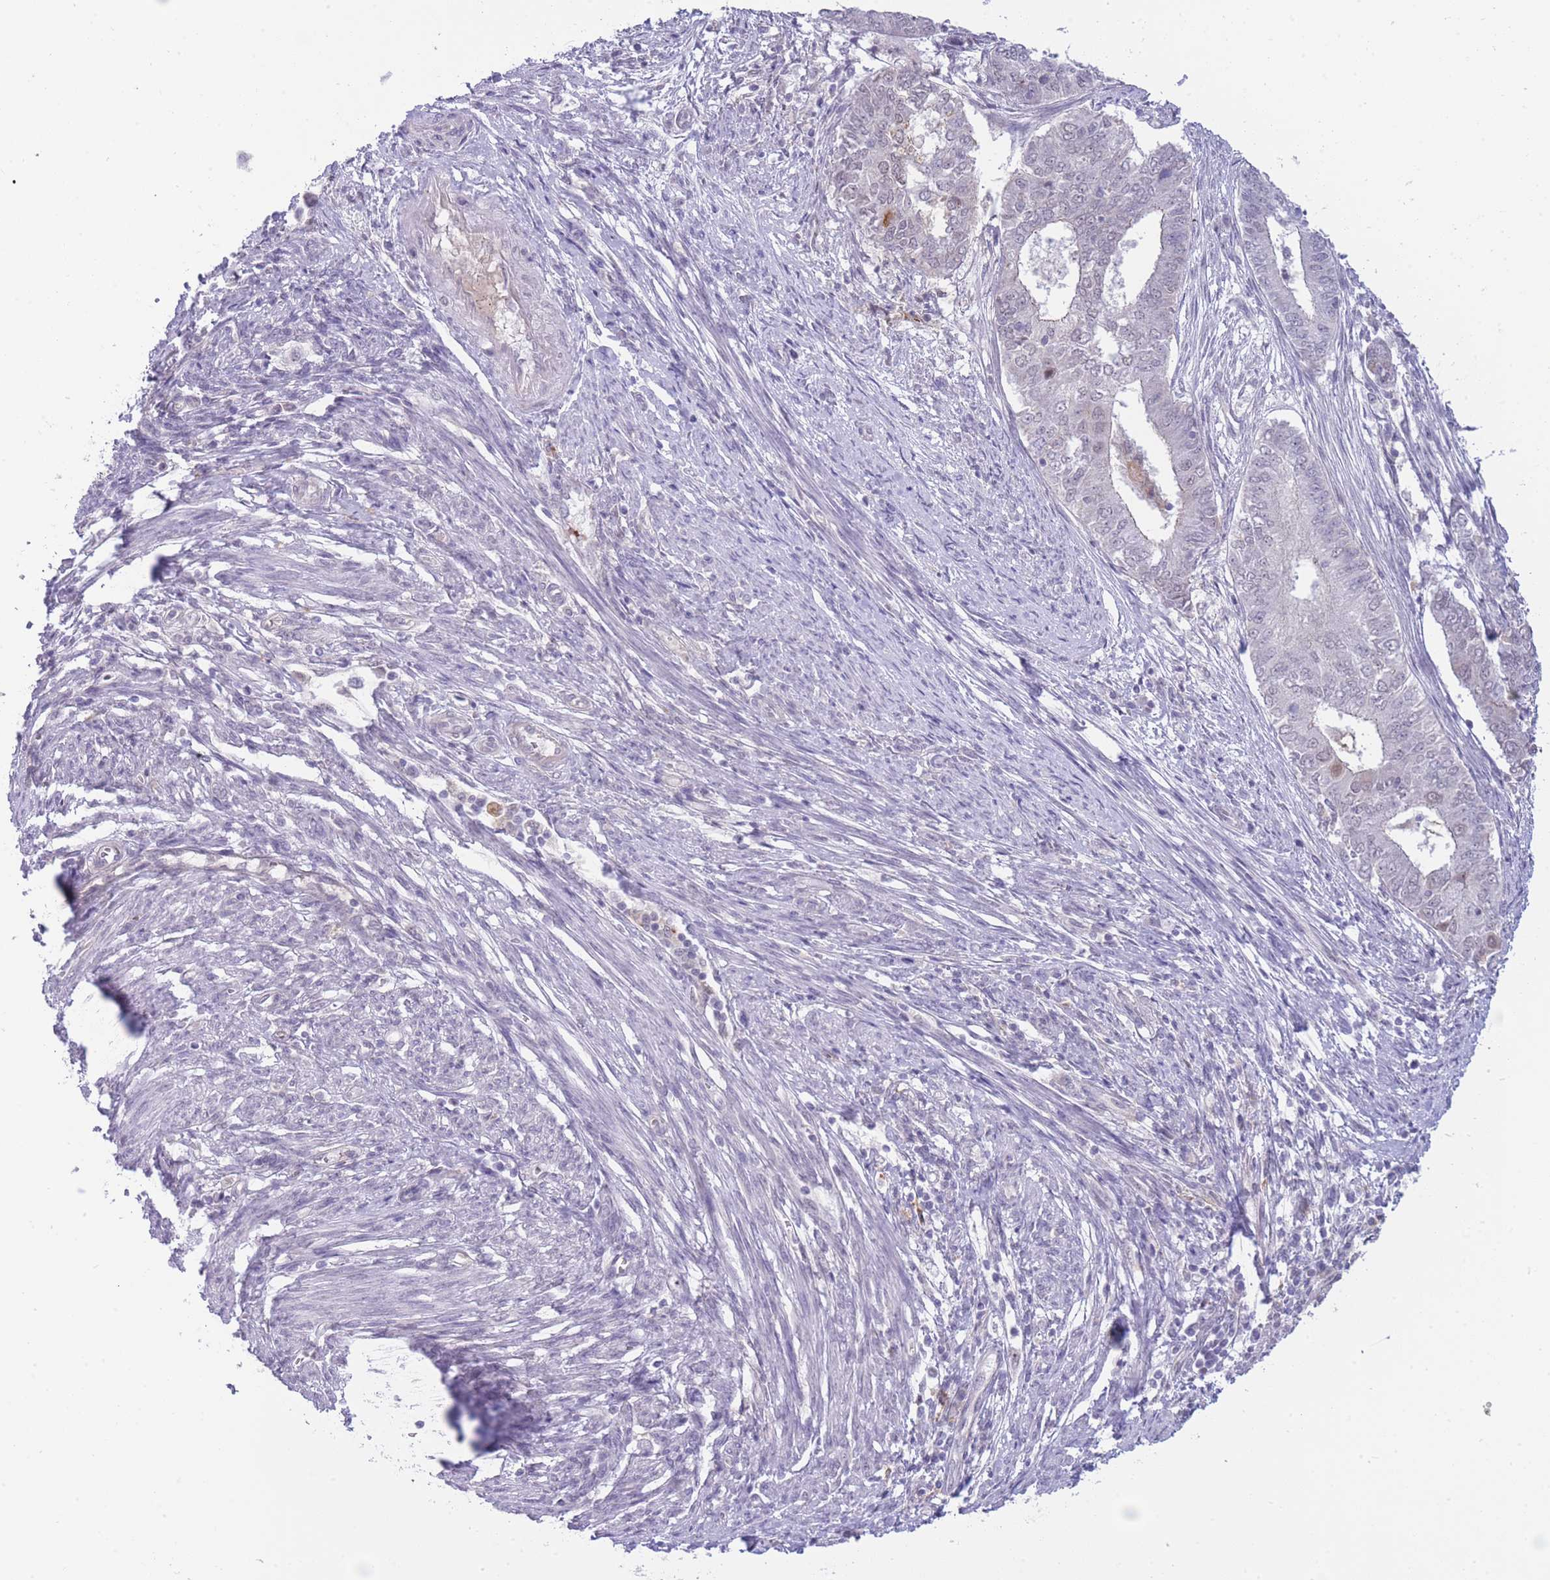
{"staining": {"intensity": "weak", "quantity": "<25%", "location": "nuclear"}, "tissue": "endometrial cancer", "cell_type": "Tumor cells", "image_type": "cancer", "snomed": [{"axis": "morphology", "description": "Adenocarcinoma, NOS"}, {"axis": "topography", "description": "Endometrium"}], "caption": "DAB (3,3'-diaminobenzidine) immunohistochemical staining of human endometrial adenocarcinoma reveals no significant staining in tumor cells. The staining is performed using DAB (3,3'-diaminobenzidine) brown chromogen with nuclei counter-stained in using hematoxylin.", "gene": "GOLGA6L25", "patient": {"sex": "female", "age": 62}}